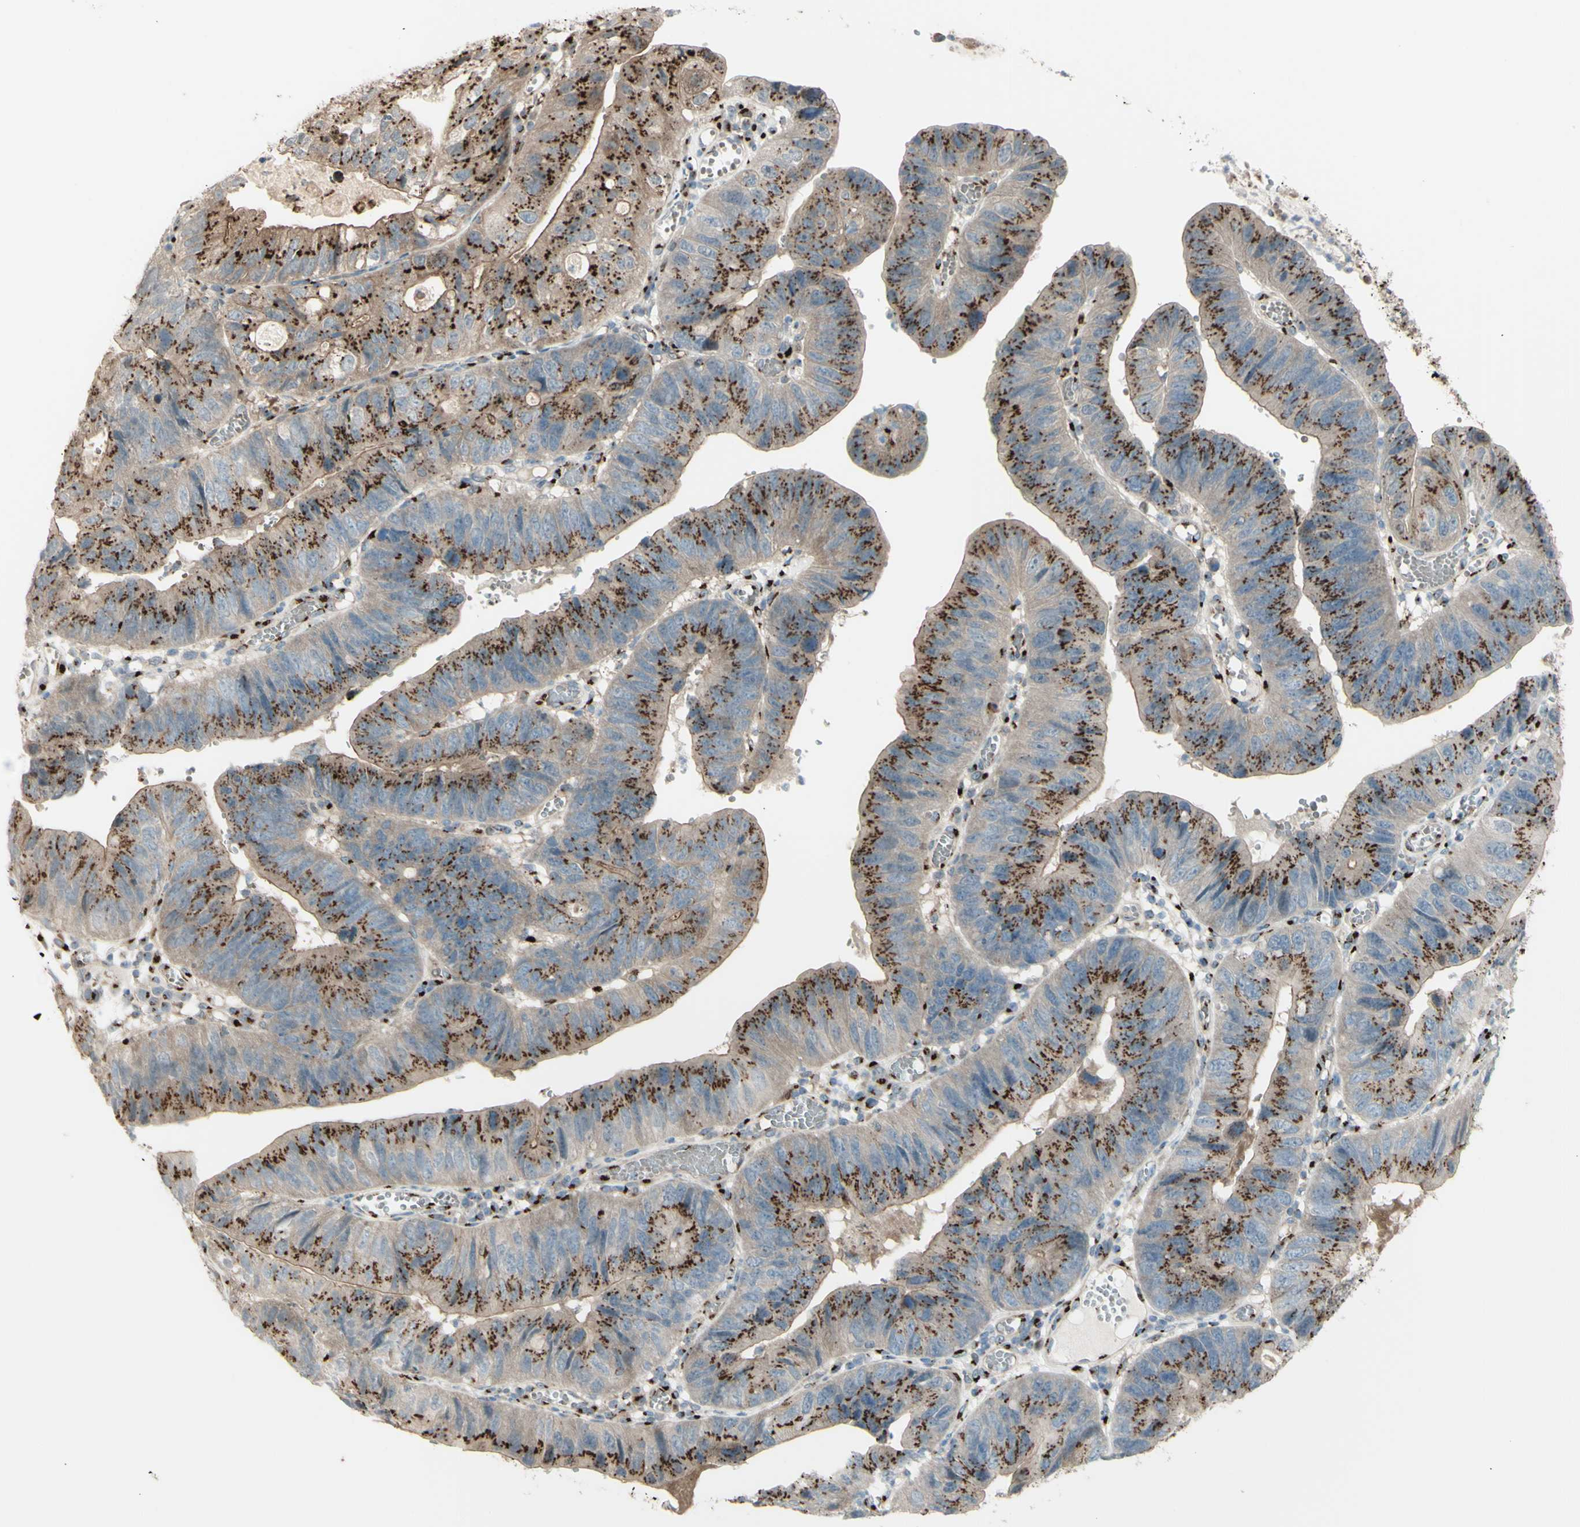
{"staining": {"intensity": "moderate", "quantity": ">75%", "location": "cytoplasmic/membranous"}, "tissue": "stomach cancer", "cell_type": "Tumor cells", "image_type": "cancer", "snomed": [{"axis": "morphology", "description": "Adenocarcinoma, NOS"}, {"axis": "topography", "description": "Stomach"}], "caption": "Brown immunohistochemical staining in human stomach cancer (adenocarcinoma) exhibits moderate cytoplasmic/membranous positivity in about >75% of tumor cells.", "gene": "BPNT2", "patient": {"sex": "male", "age": 59}}